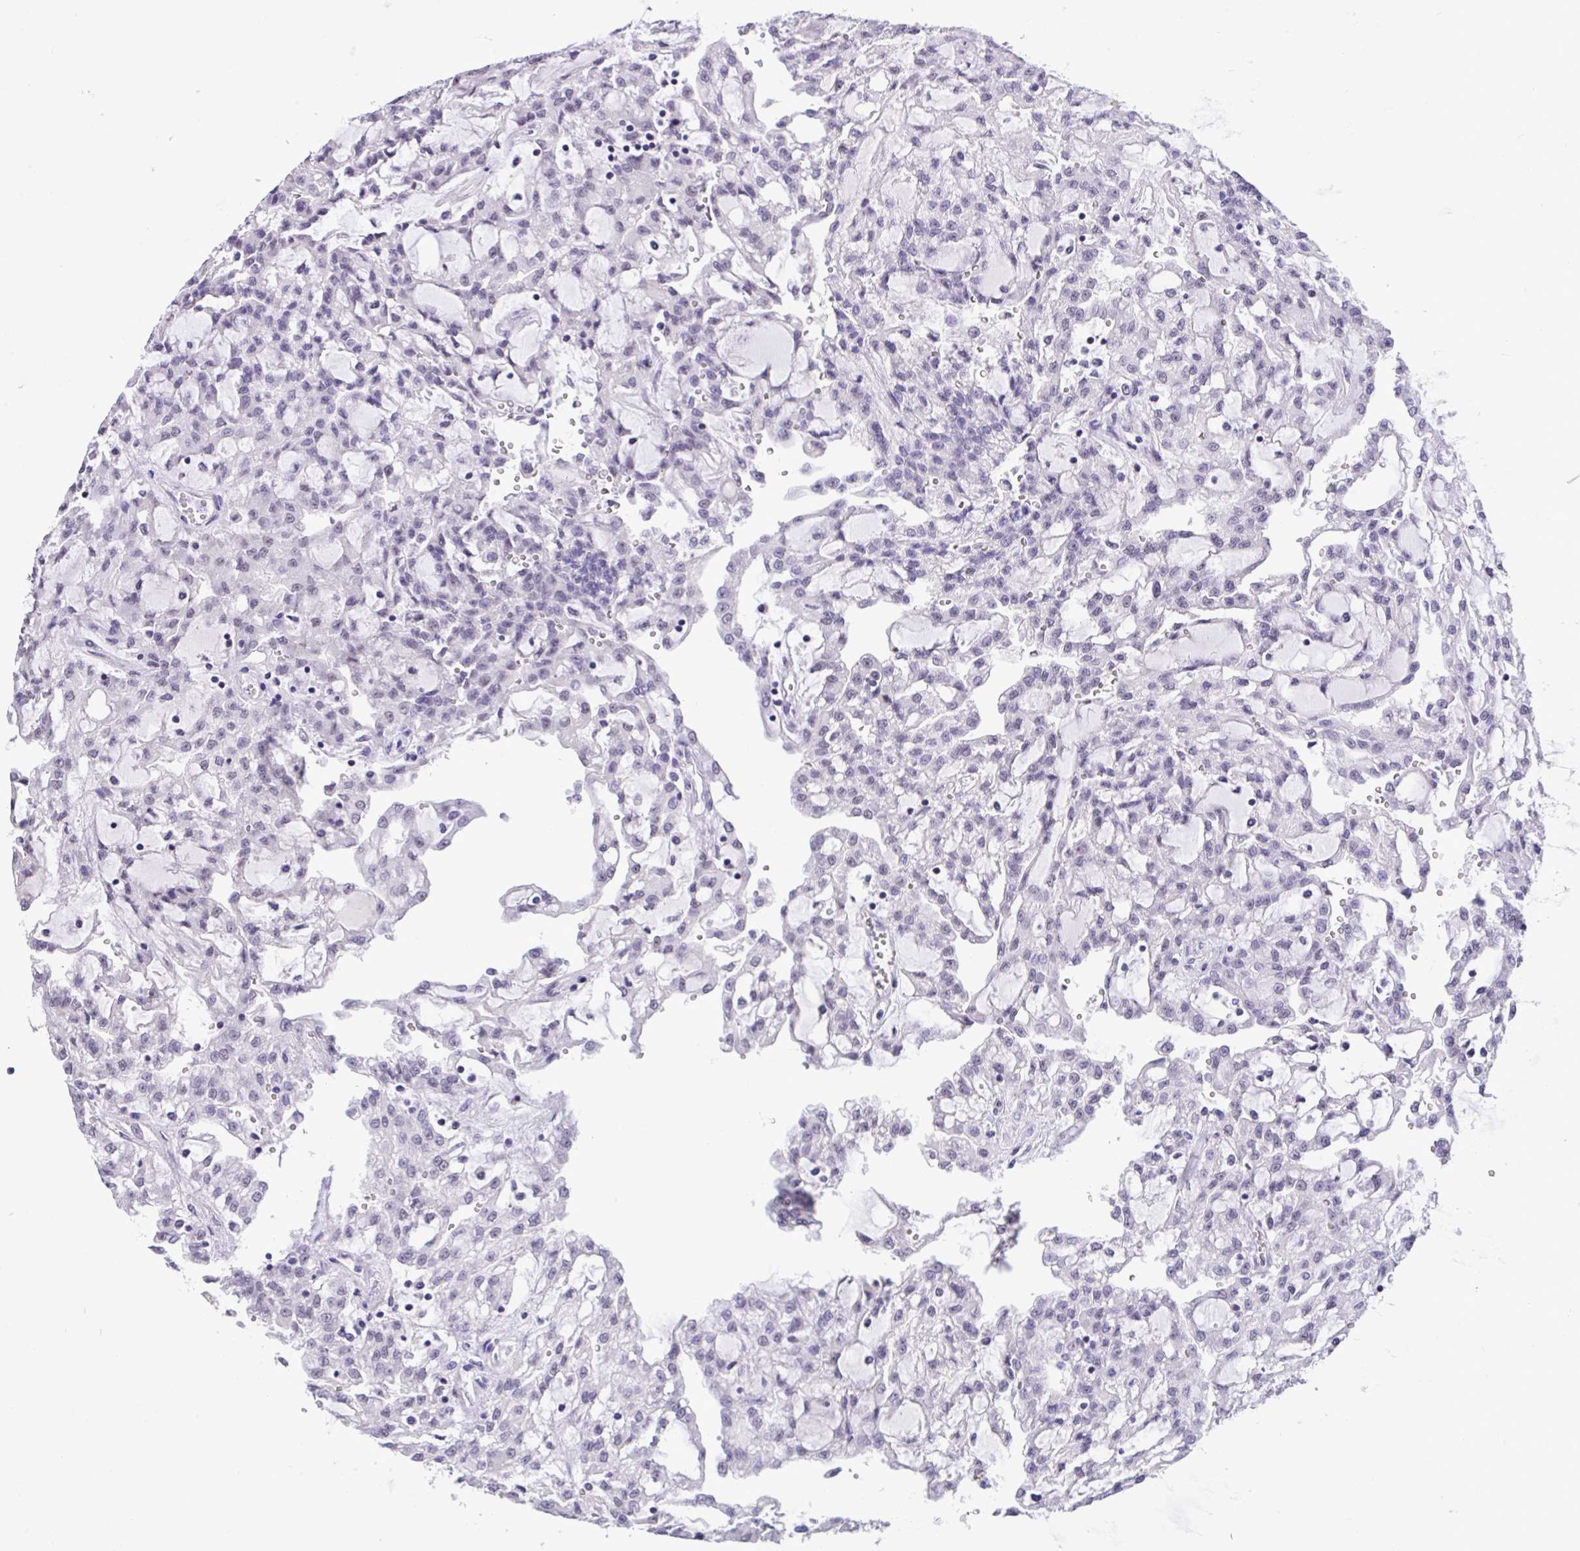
{"staining": {"intensity": "negative", "quantity": "none", "location": "none"}, "tissue": "renal cancer", "cell_type": "Tumor cells", "image_type": "cancer", "snomed": [{"axis": "morphology", "description": "Adenocarcinoma, NOS"}, {"axis": "topography", "description": "Kidney"}], "caption": "IHC image of neoplastic tissue: human renal cancer (adenocarcinoma) stained with DAB exhibits no significant protein expression in tumor cells.", "gene": "YBX2", "patient": {"sex": "male", "age": 63}}